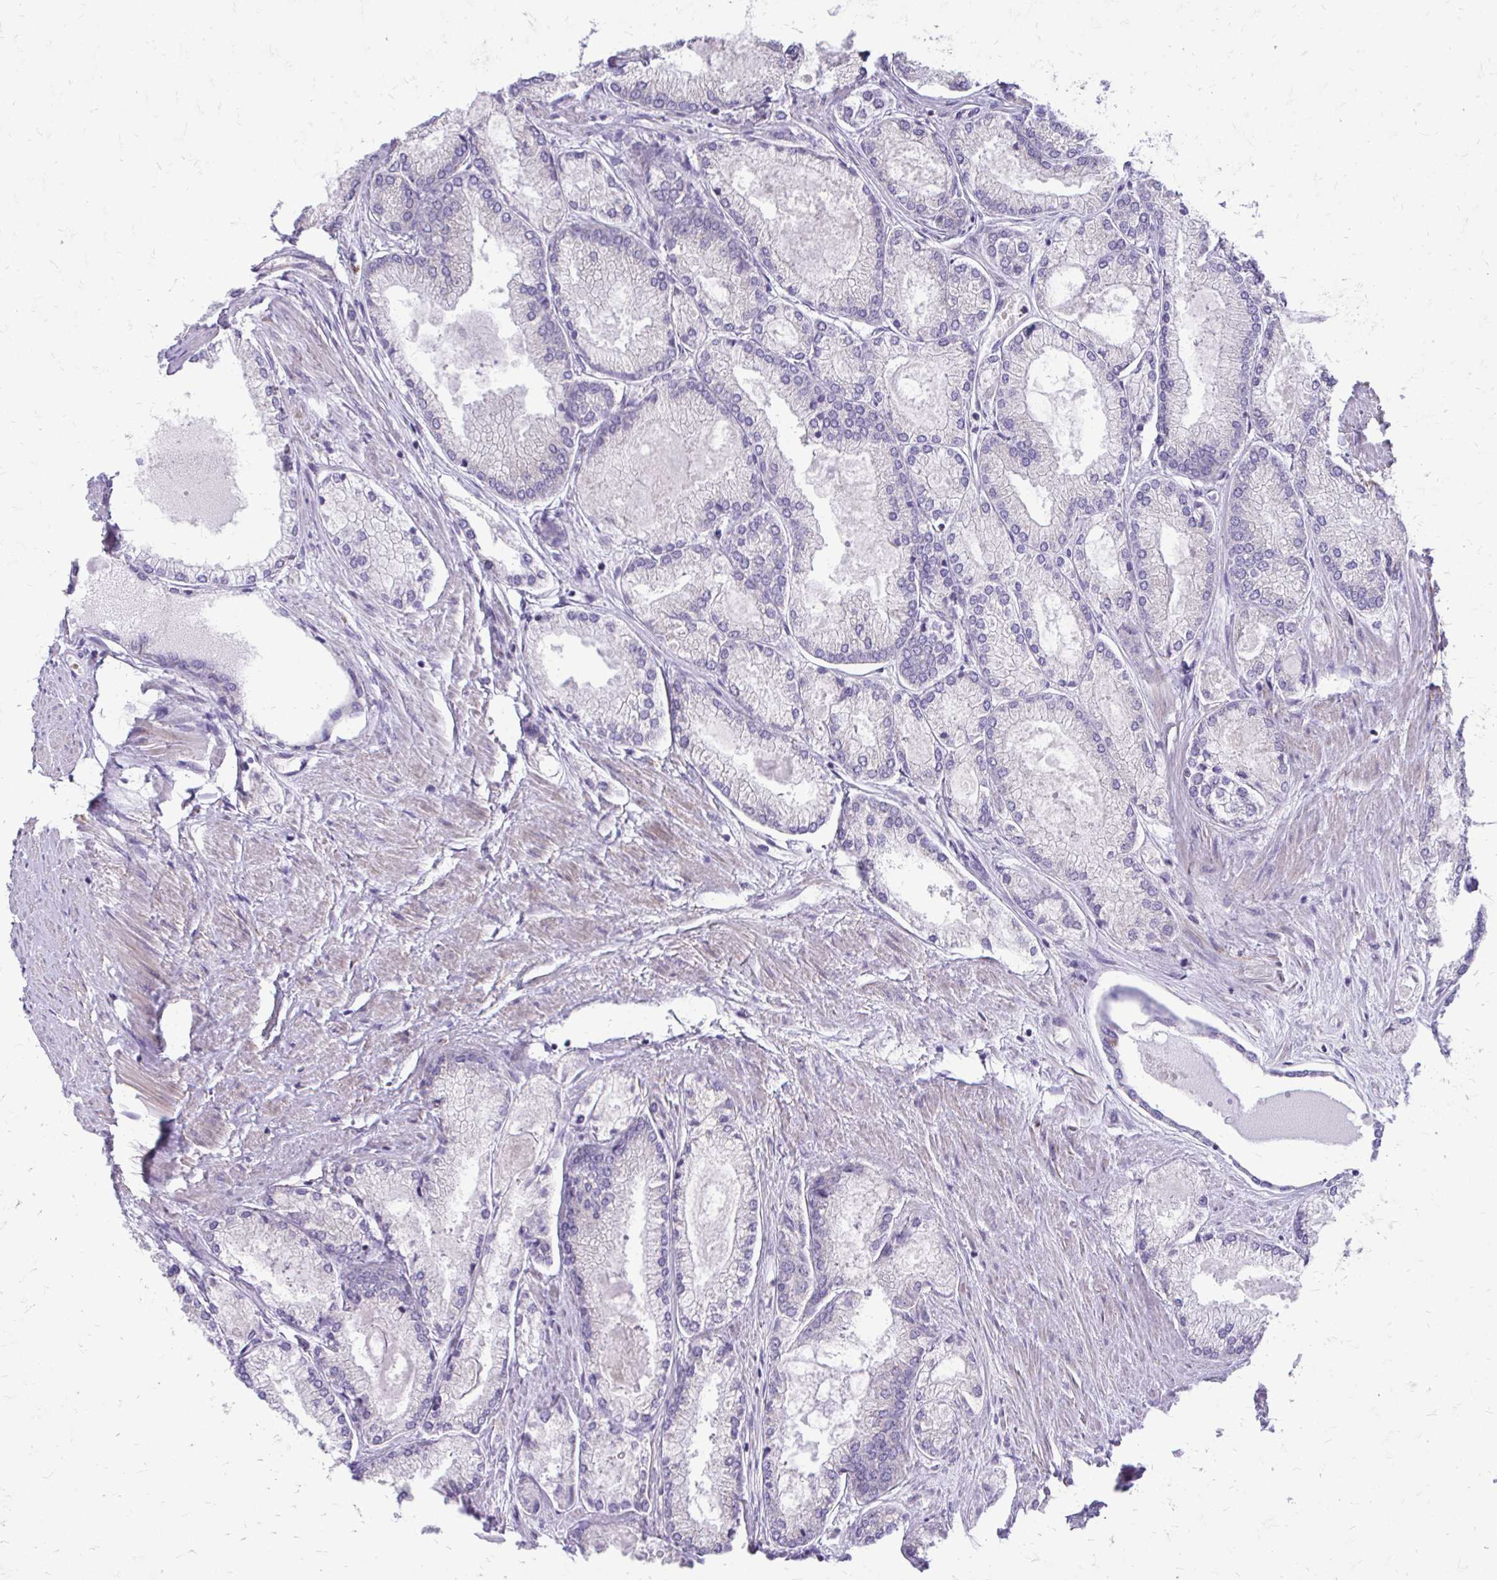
{"staining": {"intensity": "negative", "quantity": "none", "location": "none"}, "tissue": "prostate cancer", "cell_type": "Tumor cells", "image_type": "cancer", "snomed": [{"axis": "morphology", "description": "Adenocarcinoma, High grade"}, {"axis": "topography", "description": "Prostate"}], "caption": "High magnification brightfield microscopy of prostate adenocarcinoma (high-grade) stained with DAB (3,3'-diaminobenzidine) (brown) and counterstained with hematoxylin (blue): tumor cells show no significant expression.", "gene": "FUNDC2", "patient": {"sex": "male", "age": 68}}